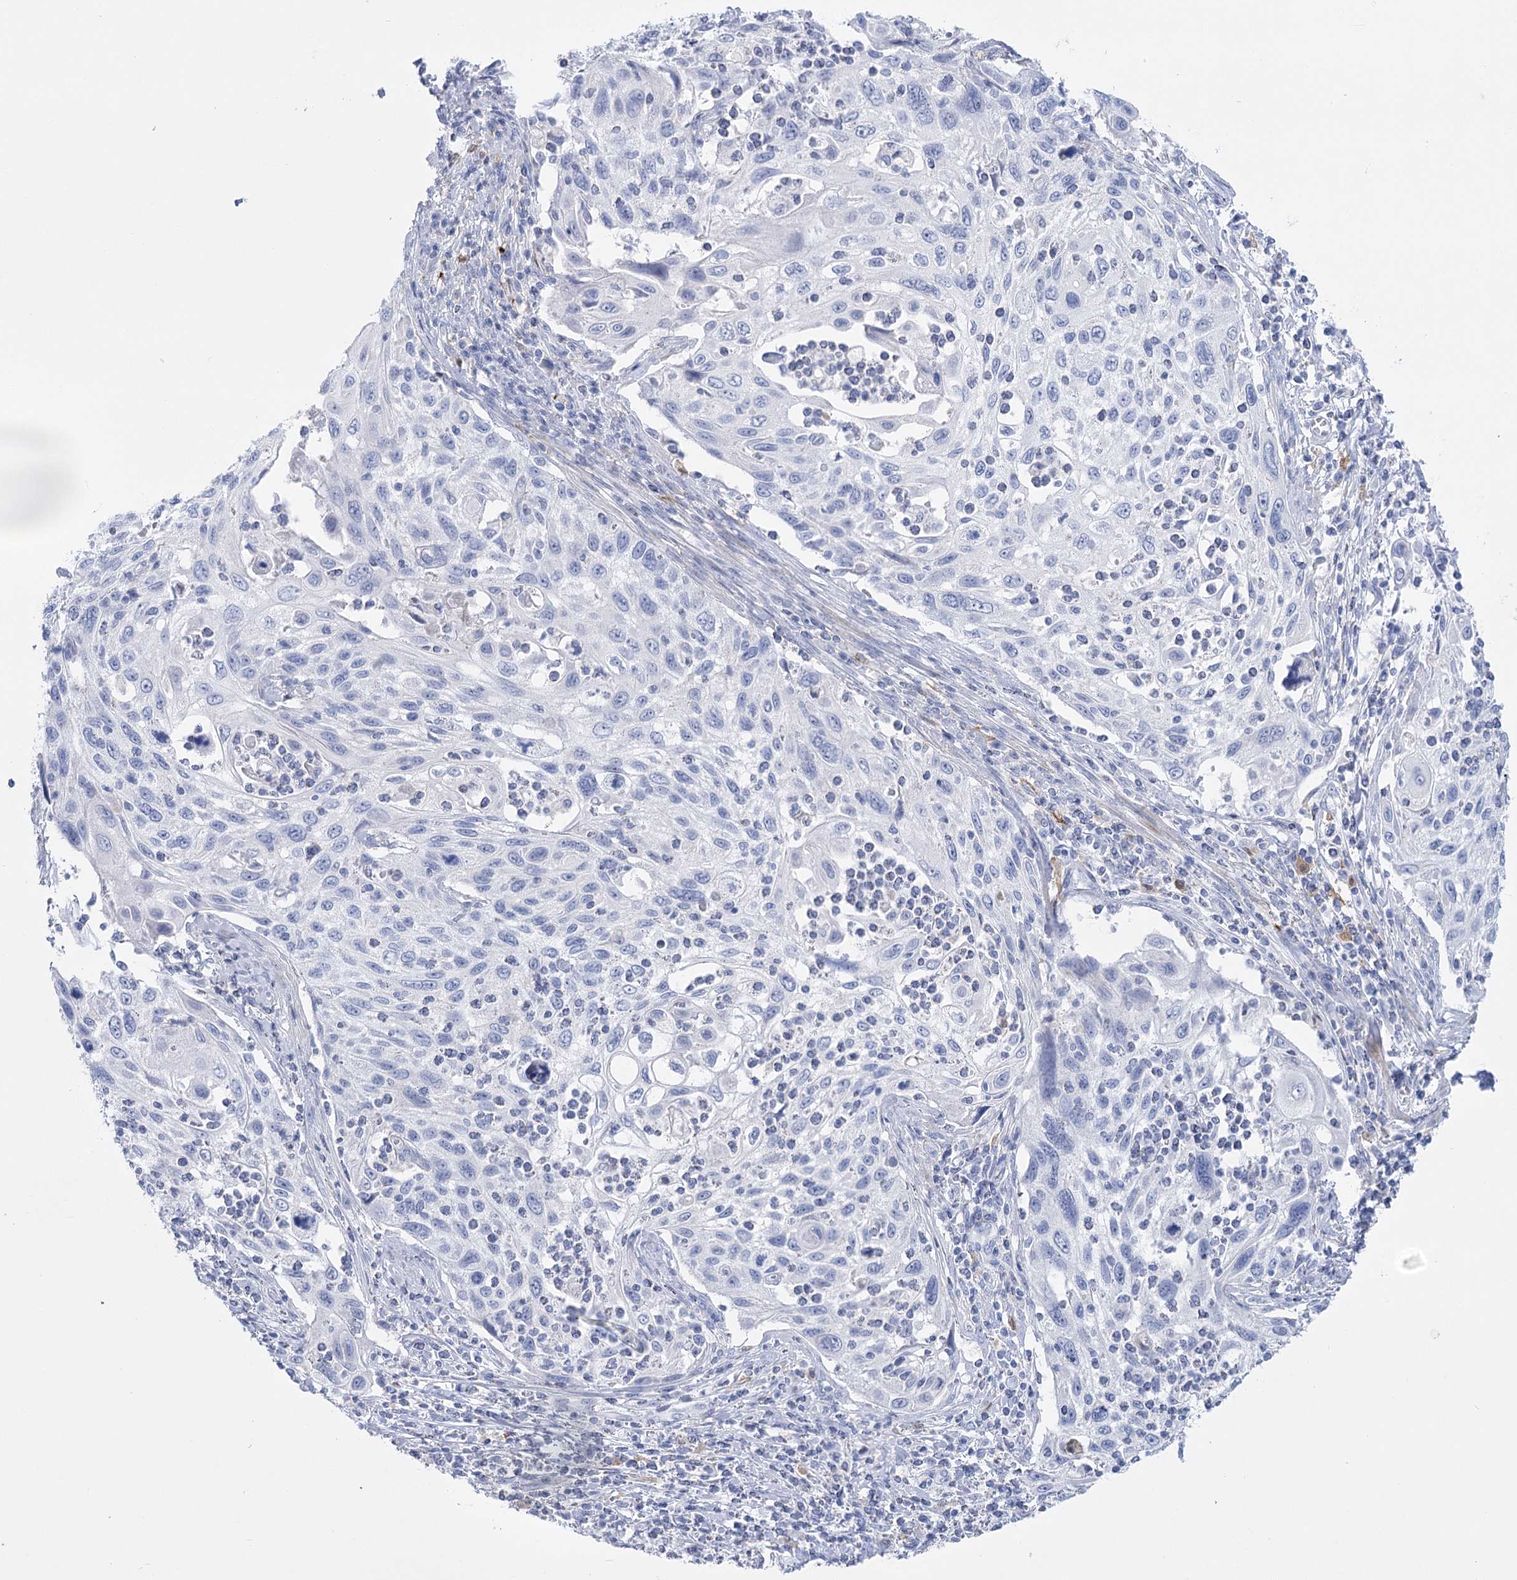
{"staining": {"intensity": "negative", "quantity": "none", "location": "none"}, "tissue": "cervical cancer", "cell_type": "Tumor cells", "image_type": "cancer", "snomed": [{"axis": "morphology", "description": "Squamous cell carcinoma, NOS"}, {"axis": "topography", "description": "Cervix"}], "caption": "Human squamous cell carcinoma (cervical) stained for a protein using immunohistochemistry shows no staining in tumor cells.", "gene": "PCDHA1", "patient": {"sex": "female", "age": 70}}